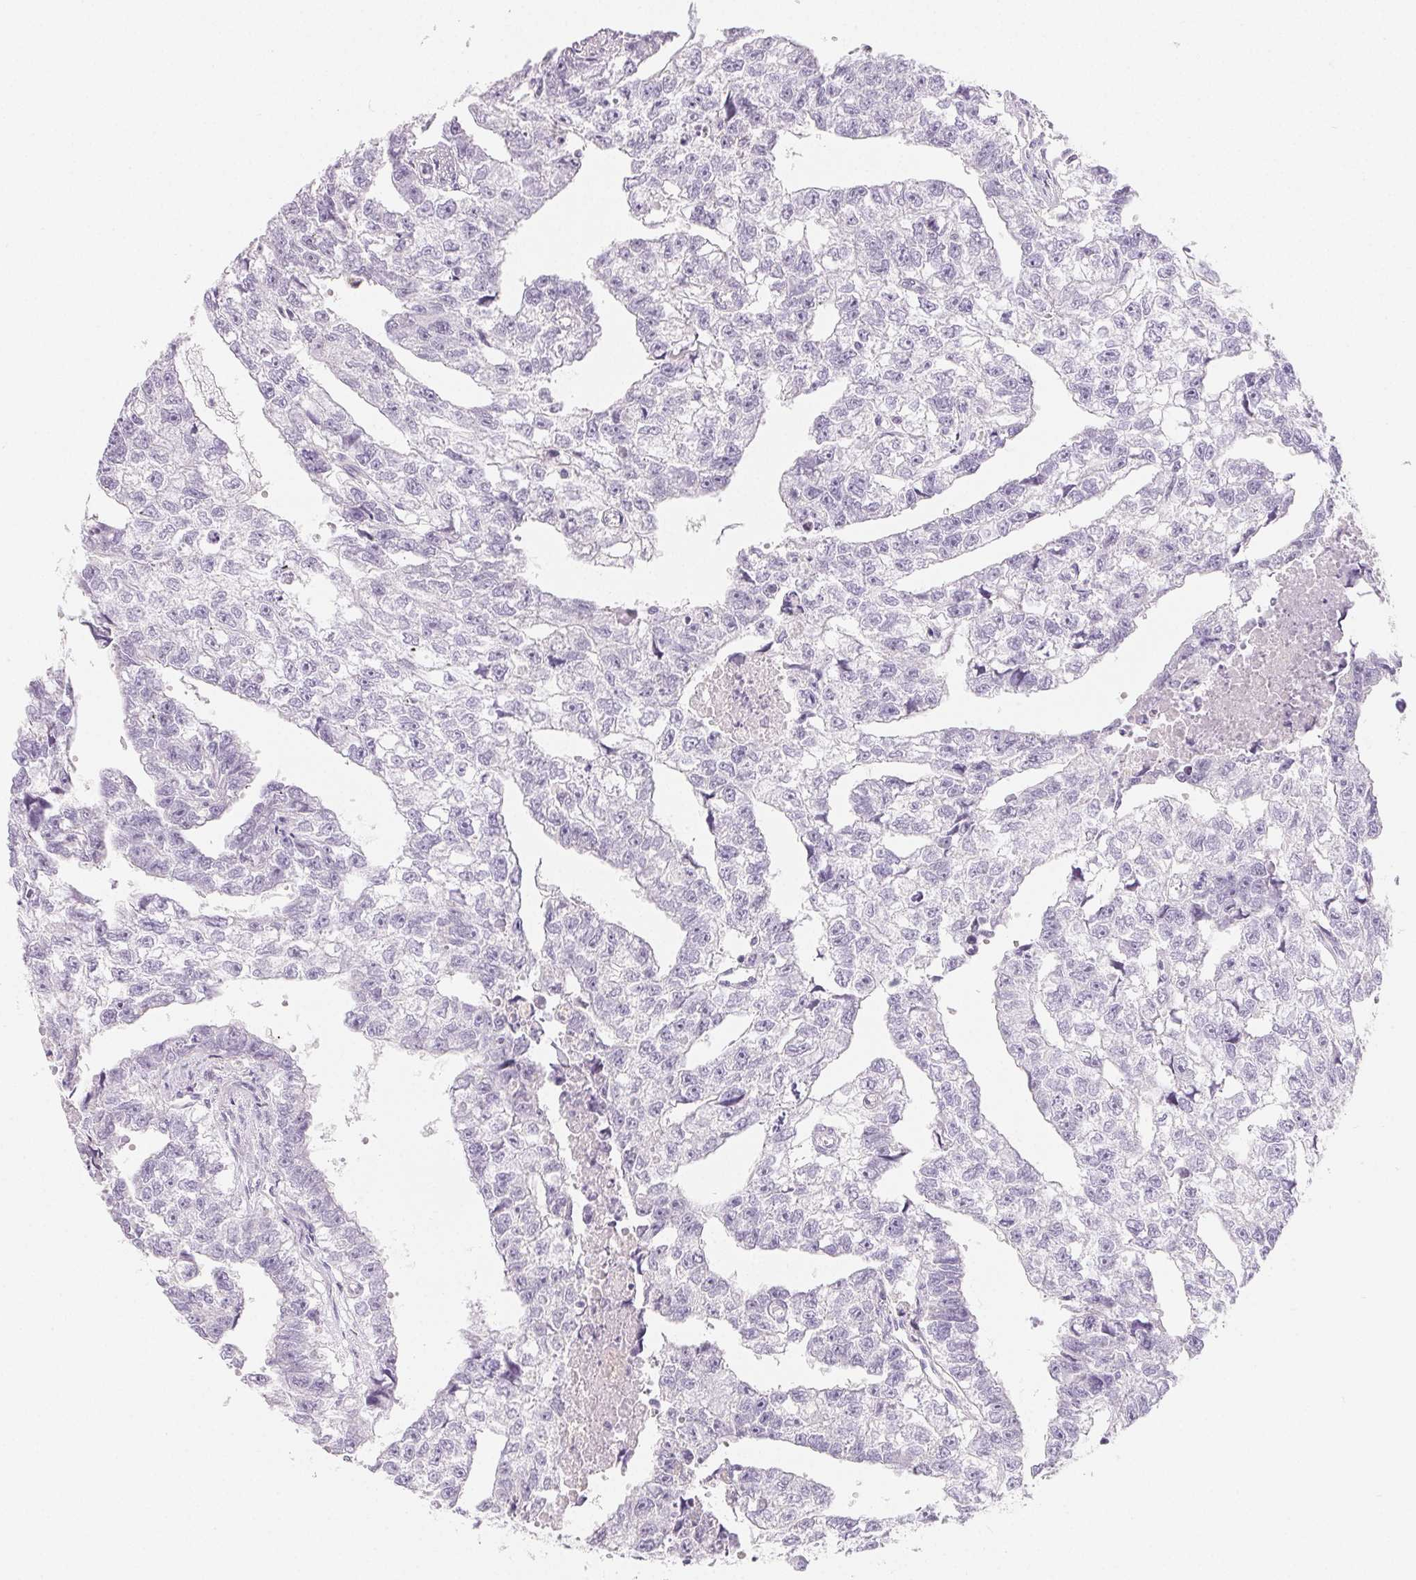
{"staining": {"intensity": "negative", "quantity": "none", "location": "none"}, "tissue": "testis cancer", "cell_type": "Tumor cells", "image_type": "cancer", "snomed": [{"axis": "morphology", "description": "Carcinoma, Embryonal, NOS"}, {"axis": "morphology", "description": "Teratoma, malignant, NOS"}, {"axis": "topography", "description": "Testis"}], "caption": "There is no significant positivity in tumor cells of testis cancer.", "gene": "SPACA5B", "patient": {"sex": "male", "age": 44}}